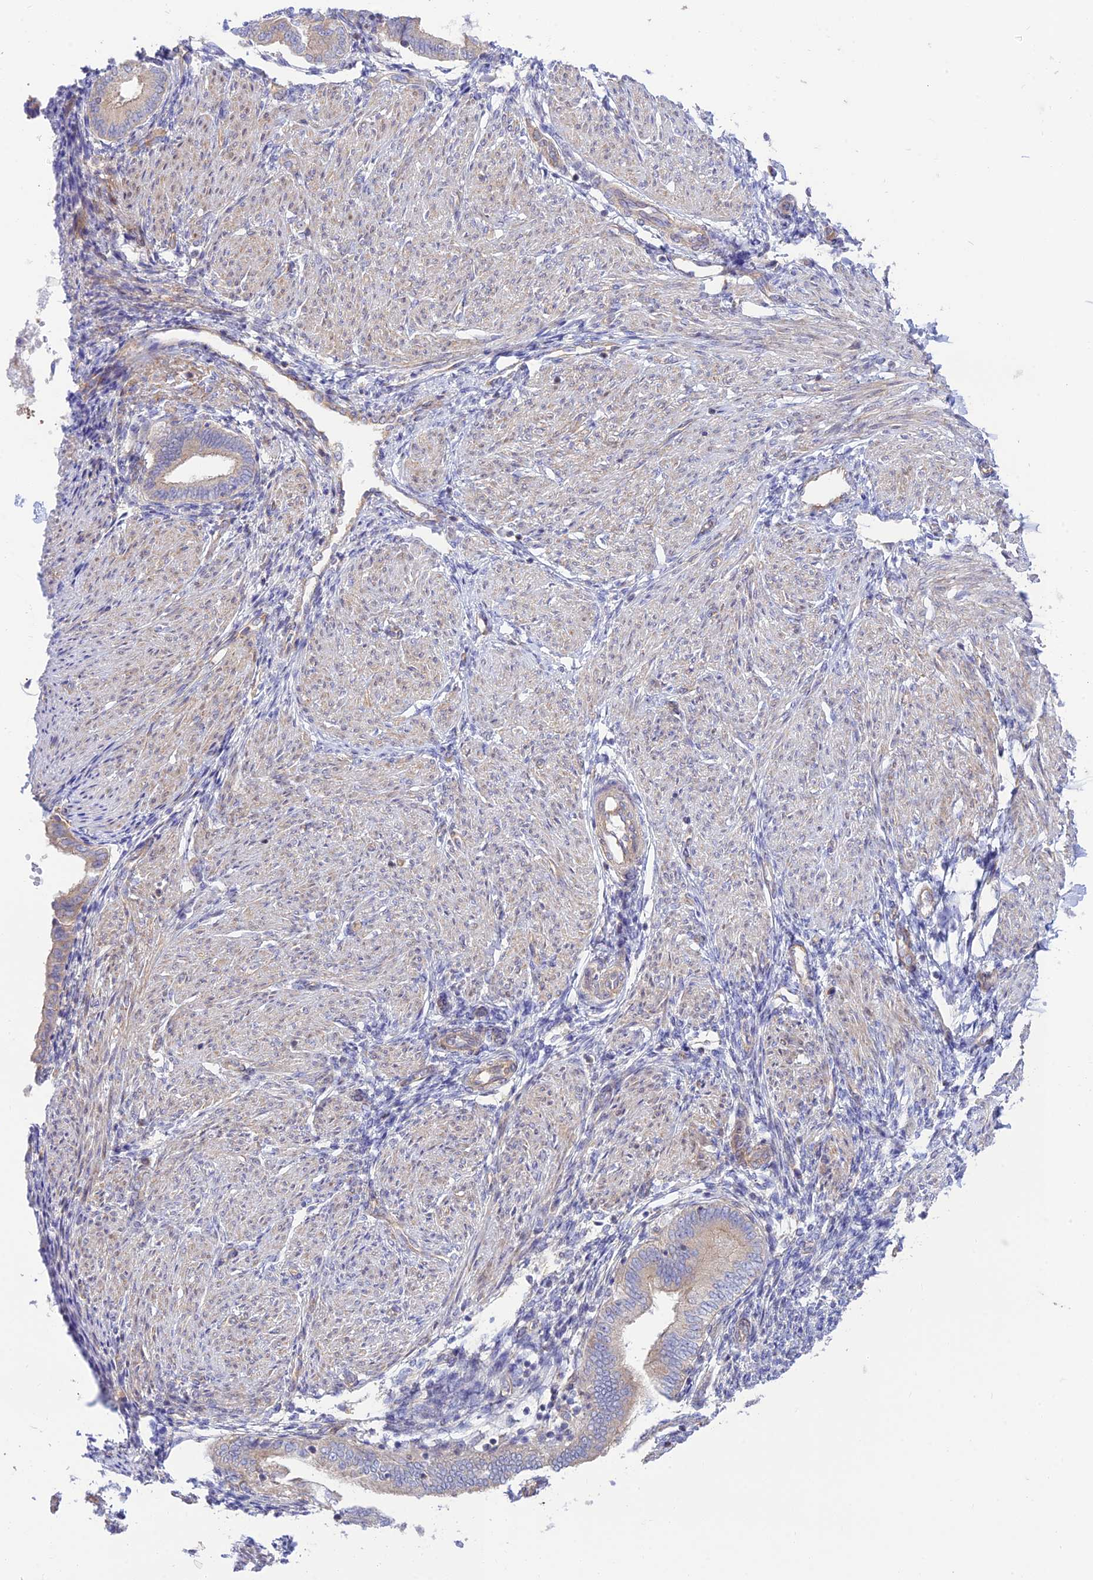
{"staining": {"intensity": "negative", "quantity": "none", "location": "none"}, "tissue": "endometrium", "cell_type": "Cells in endometrial stroma", "image_type": "normal", "snomed": [{"axis": "morphology", "description": "Normal tissue, NOS"}, {"axis": "topography", "description": "Endometrium"}], "caption": "An image of human endometrium is negative for staining in cells in endometrial stroma. (Brightfield microscopy of DAB (3,3'-diaminobenzidine) IHC at high magnification).", "gene": "KCNAB1", "patient": {"sex": "female", "age": 53}}